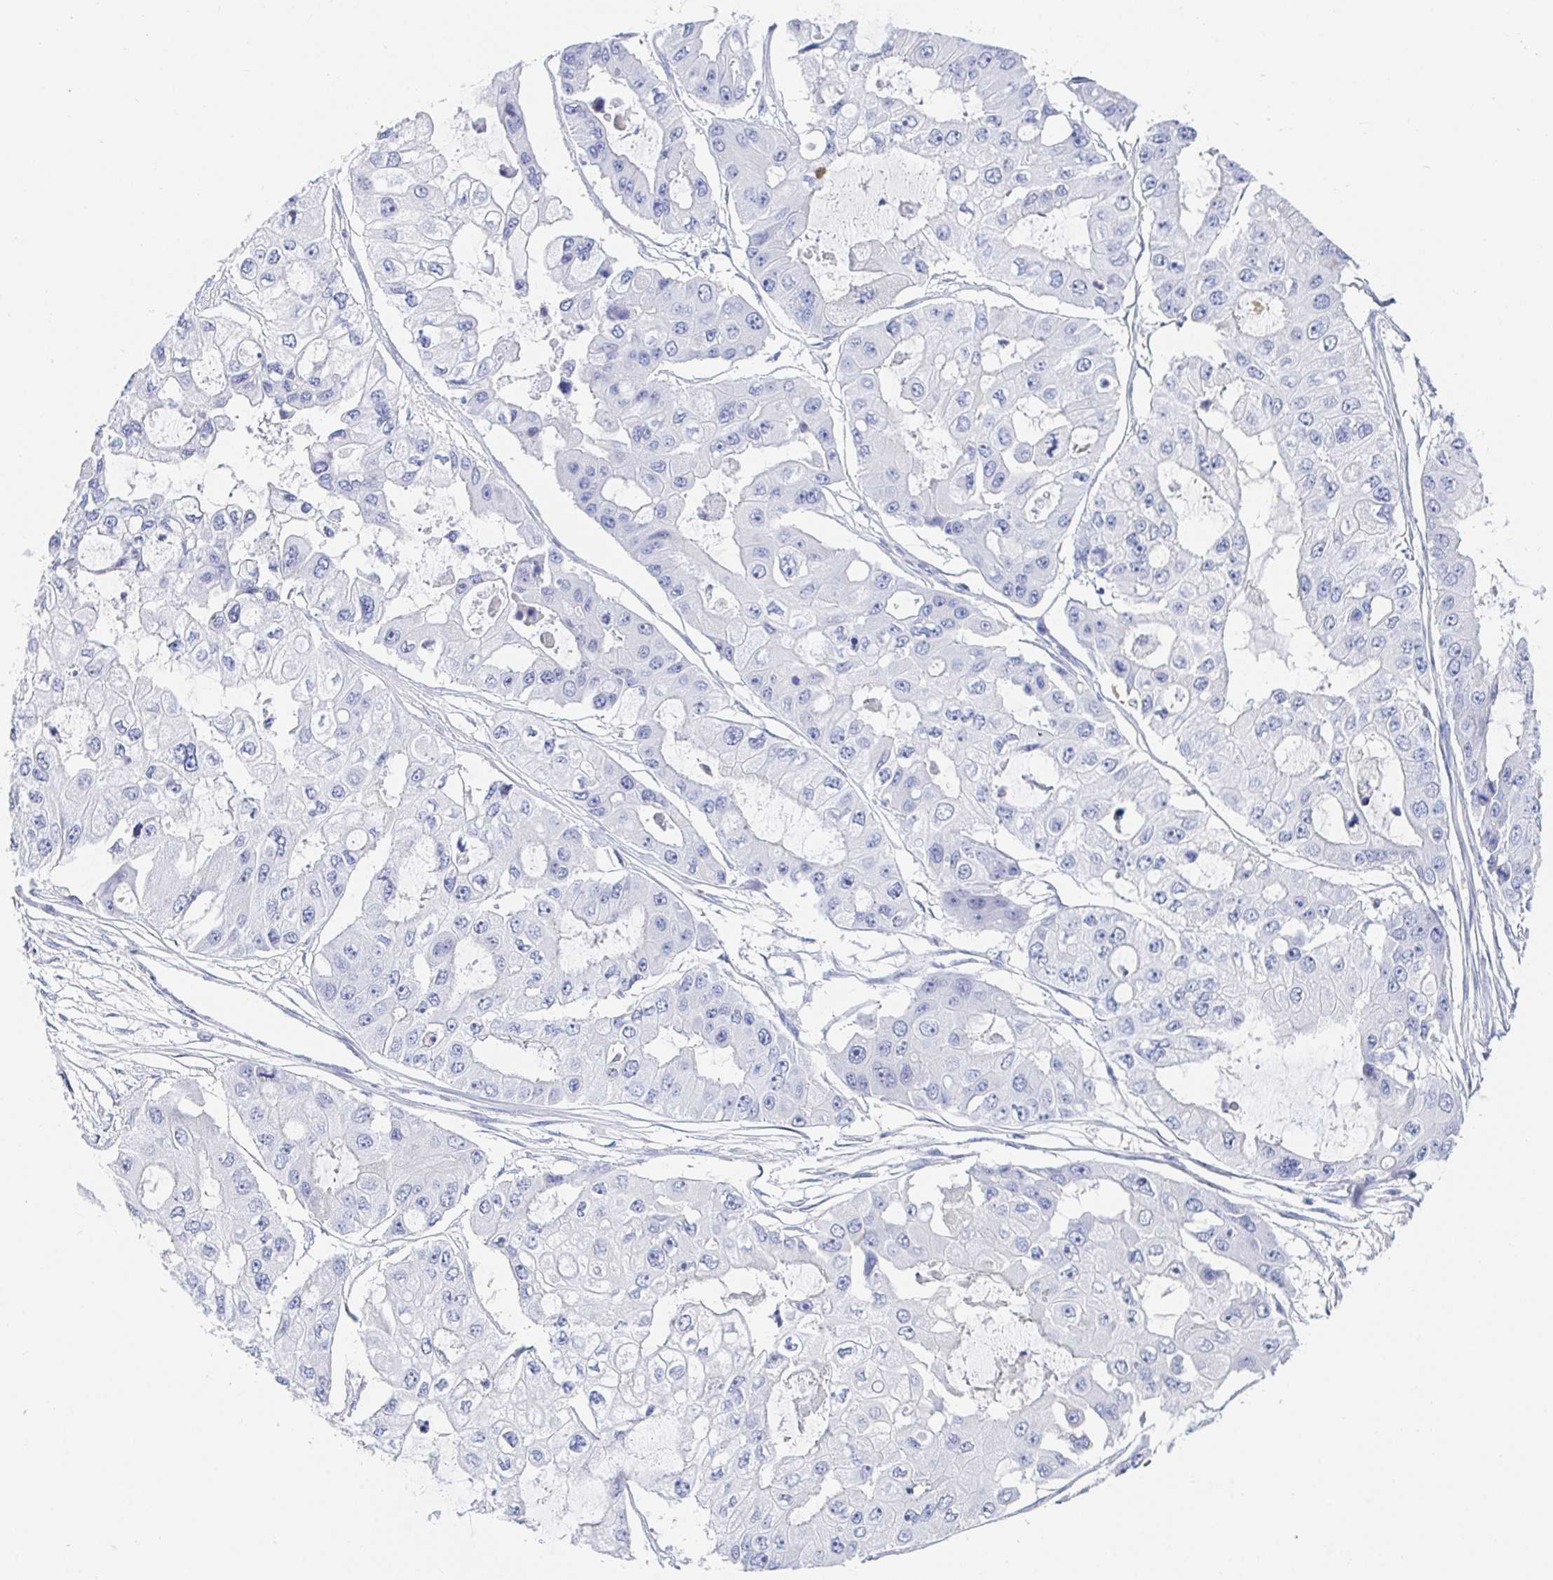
{"staining": {"intensity": "negative", "quantity": "none", "location": "none"}, "tissue": "ovarian cancer", "cell_type": "Tumor cells", "image_type": "cancer", "snomed": [{"axis": "morphology", "description": "Cystadenocarcinoma, serous, NOS"}, {"axis": "topography", "description": "Ovary"}], "caption": "This is an immunohistochemistry (IHC) micrograph of ovarian cancer. There is no expression in tumor cells.", "gene": "PDE6B", "patient": {"sex": "female", "age": 56}}